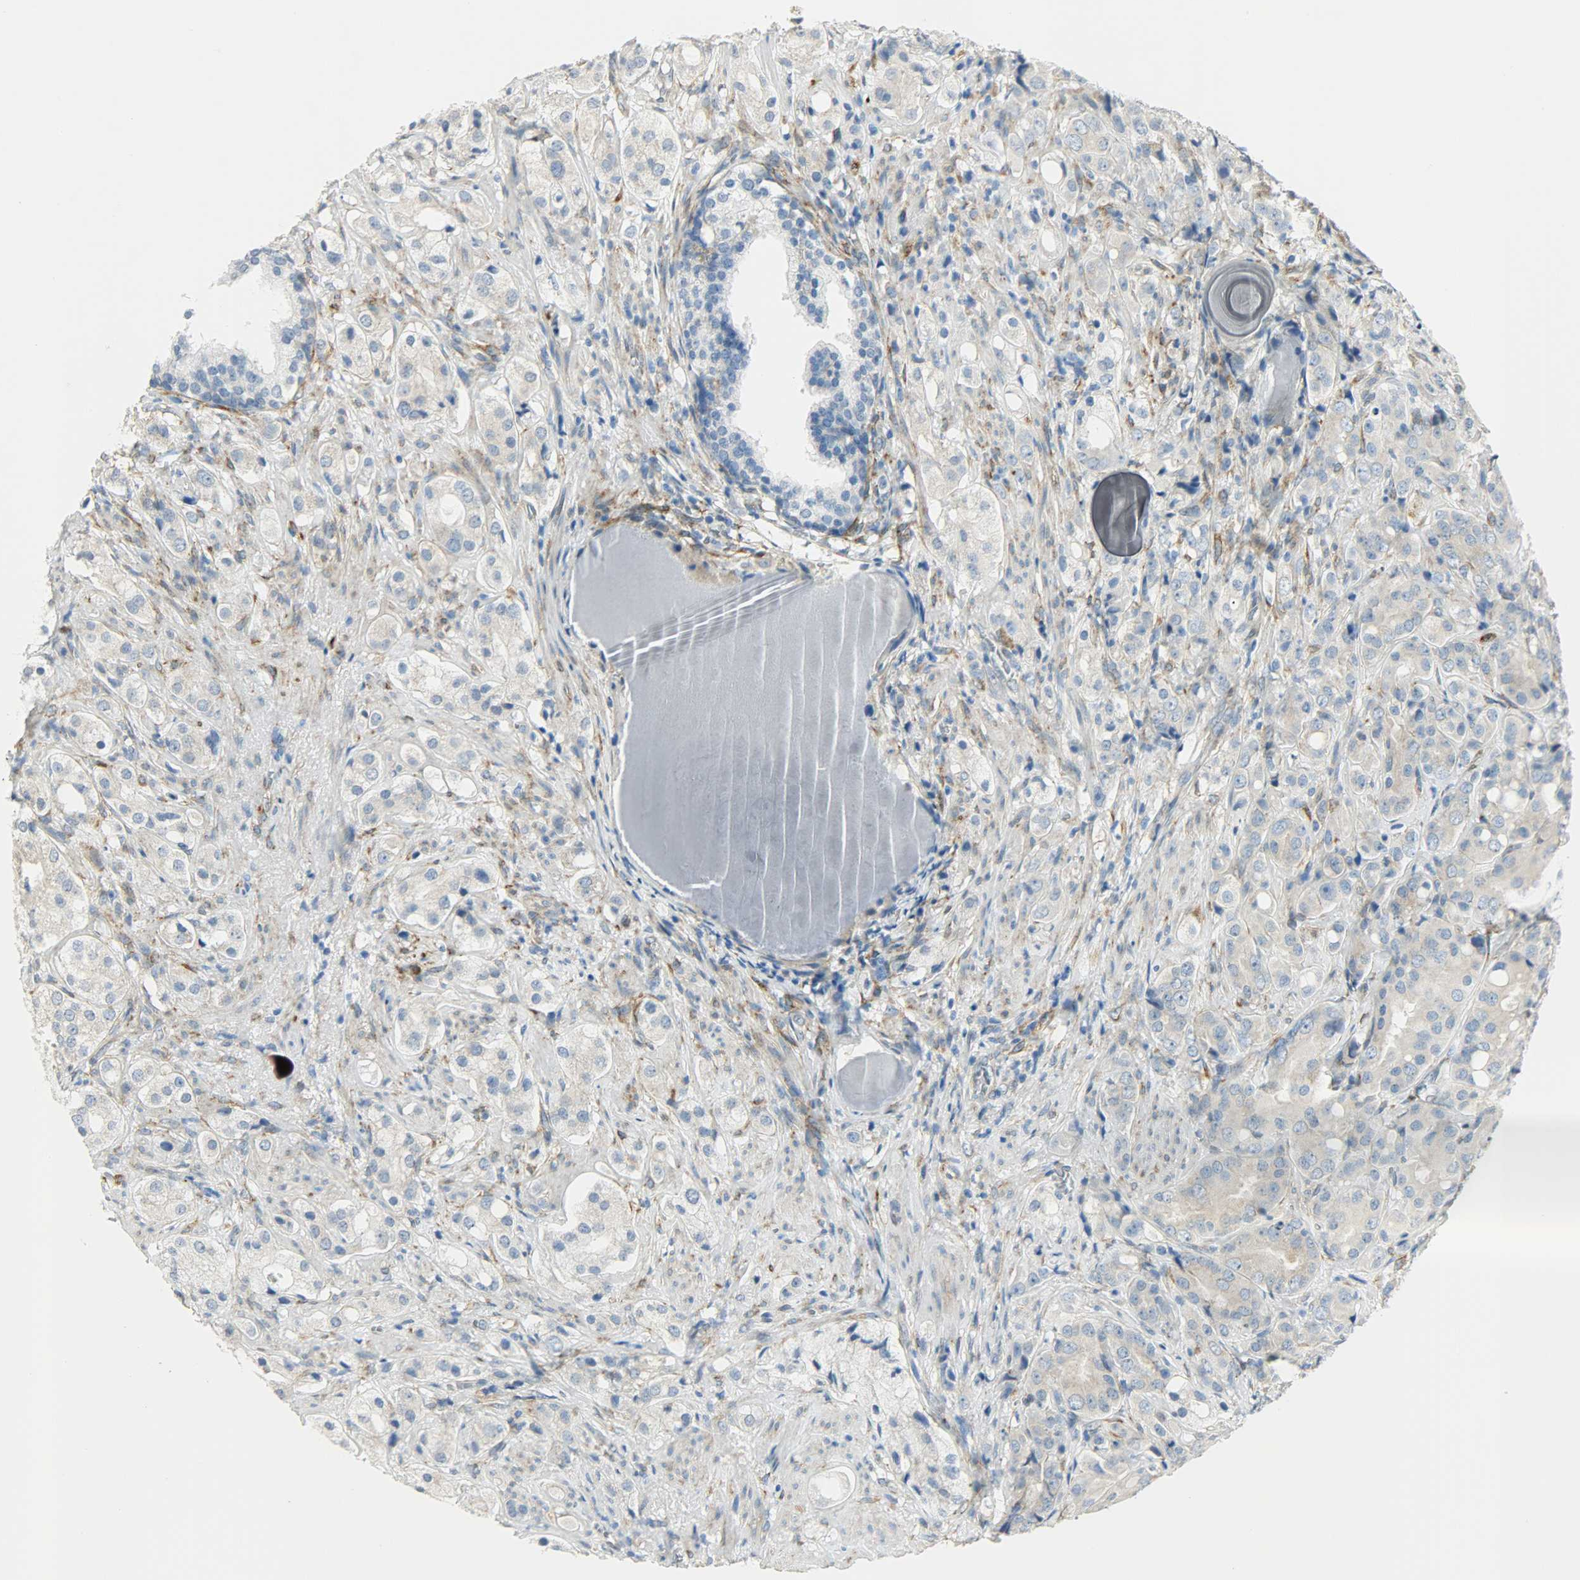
{"staining": {"intensity": "moderate", "quantity": "25%-75%", "location": "cytoplasmic/membranous"}, "tissue": "prostate cancer", "cell_type": "Tumor cells", "image_type": "cancer", "snomed": [{"axis": "morphology", "description": "Adenocarcinoma, High grade"}, {"axis": "topography", "description": "Prostate"}], "caption": "DAB (3,3'-diaminobenzidine) immunohistochemical staining of human prostate cancer (high-grade adenocarcinoma) demonstrates moderate cytoplasmic/membranous protein positivity in approximately 25%-75% of tumor cells.", "gene": "PKD2", "patient": {"sex": "male", "age": 68}}